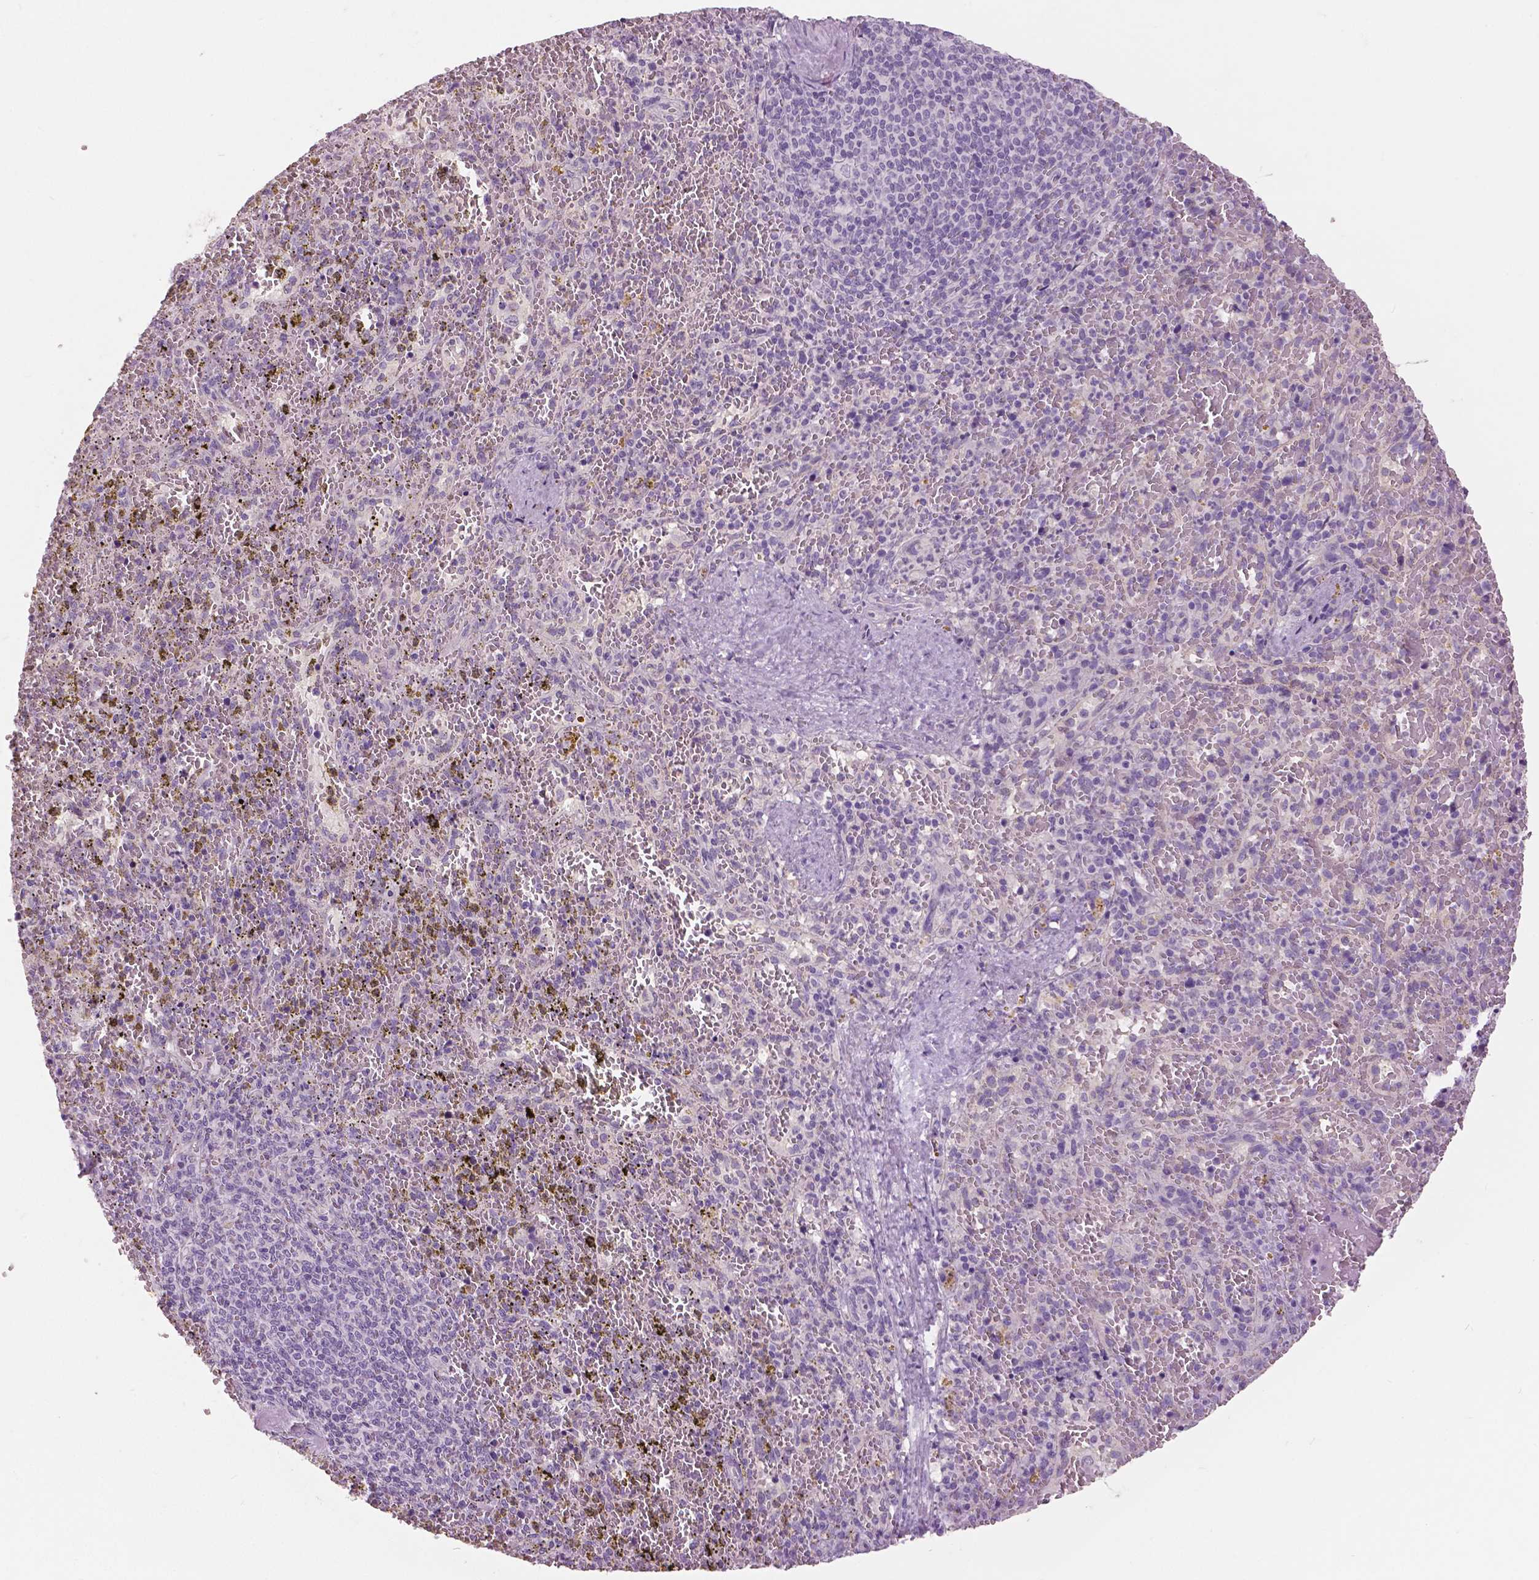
{"staining": {"intensity": "negative", "quantity": "none", "location": "none"}, "tissue": "spleen", "cell_type": "Cells in red pulp", "image_type": "normal", "snomed": [{"axis": "morphology", "description": "Normal tissue, NOS"}, {"axis": "topography", "description": "Spleen"}], "caption": "DAB immunohistochemical staining of unremarkable human spleen displays no significant positivity in cells in red pulp.", "gene": "GRIN2A", "patient": {"sex": "female", "age": 50}}